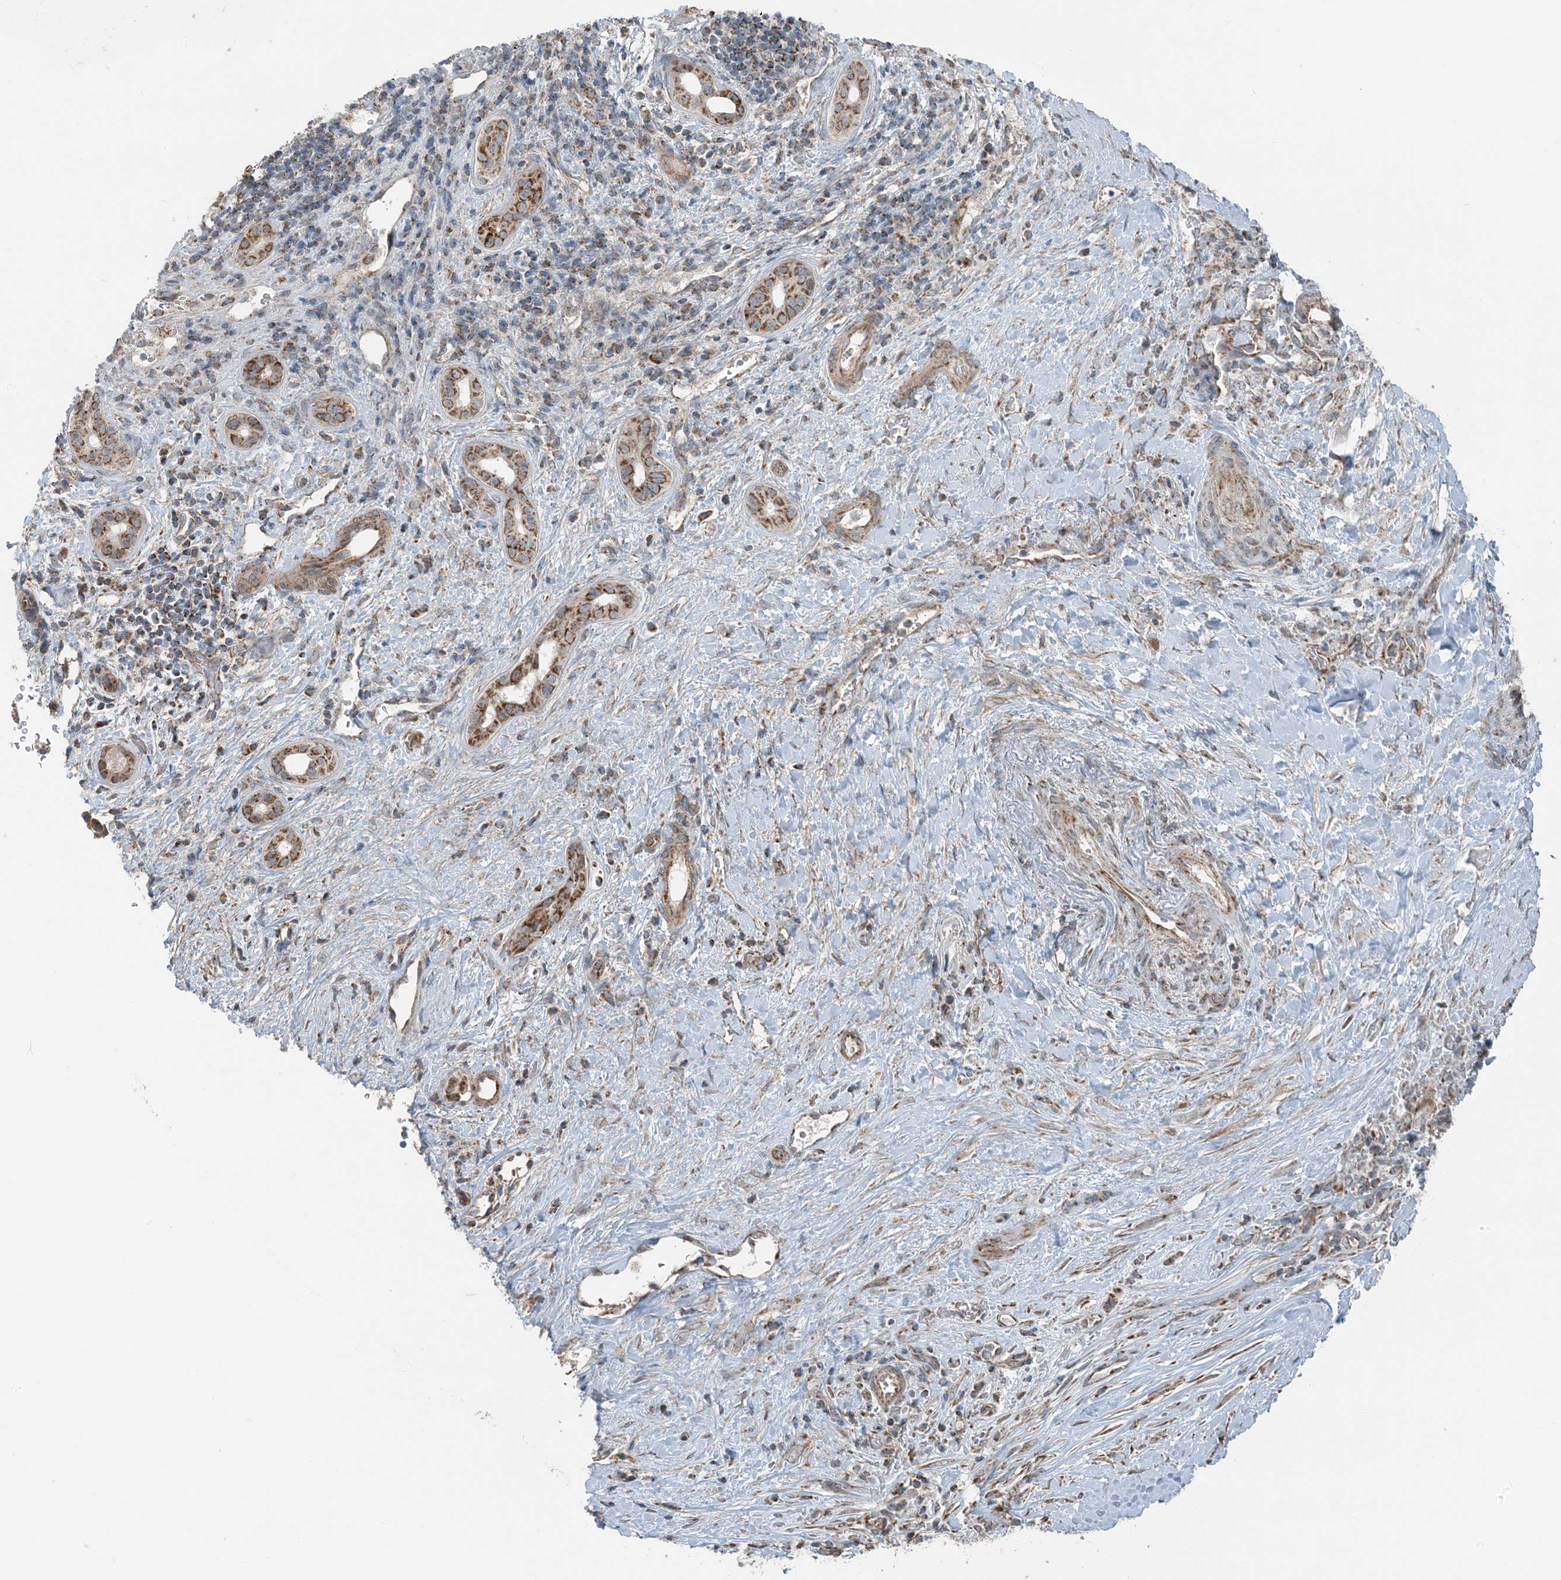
{"staining": {"intensity": "moderate", "quantity": ">75%", "location": "cytoplasmic/membranous"}, "tissue": "liver cancer", "cell_type": "Tumor cells", "image_type": "cancer", "snomed": [{"axis": "morphology", "description": "Cholangiocarcinoma"}, {"axis": "topography", "description": "Liver"}], "caption": "Immunohistochemical staining of cholangiocarcinoma (liver) shows medium levels of moderate cytoplasmic/membranous positivity in about >75% of tumor cells.", "gene": "PILRB", "patient": {"sex": "female", "age": 75}}